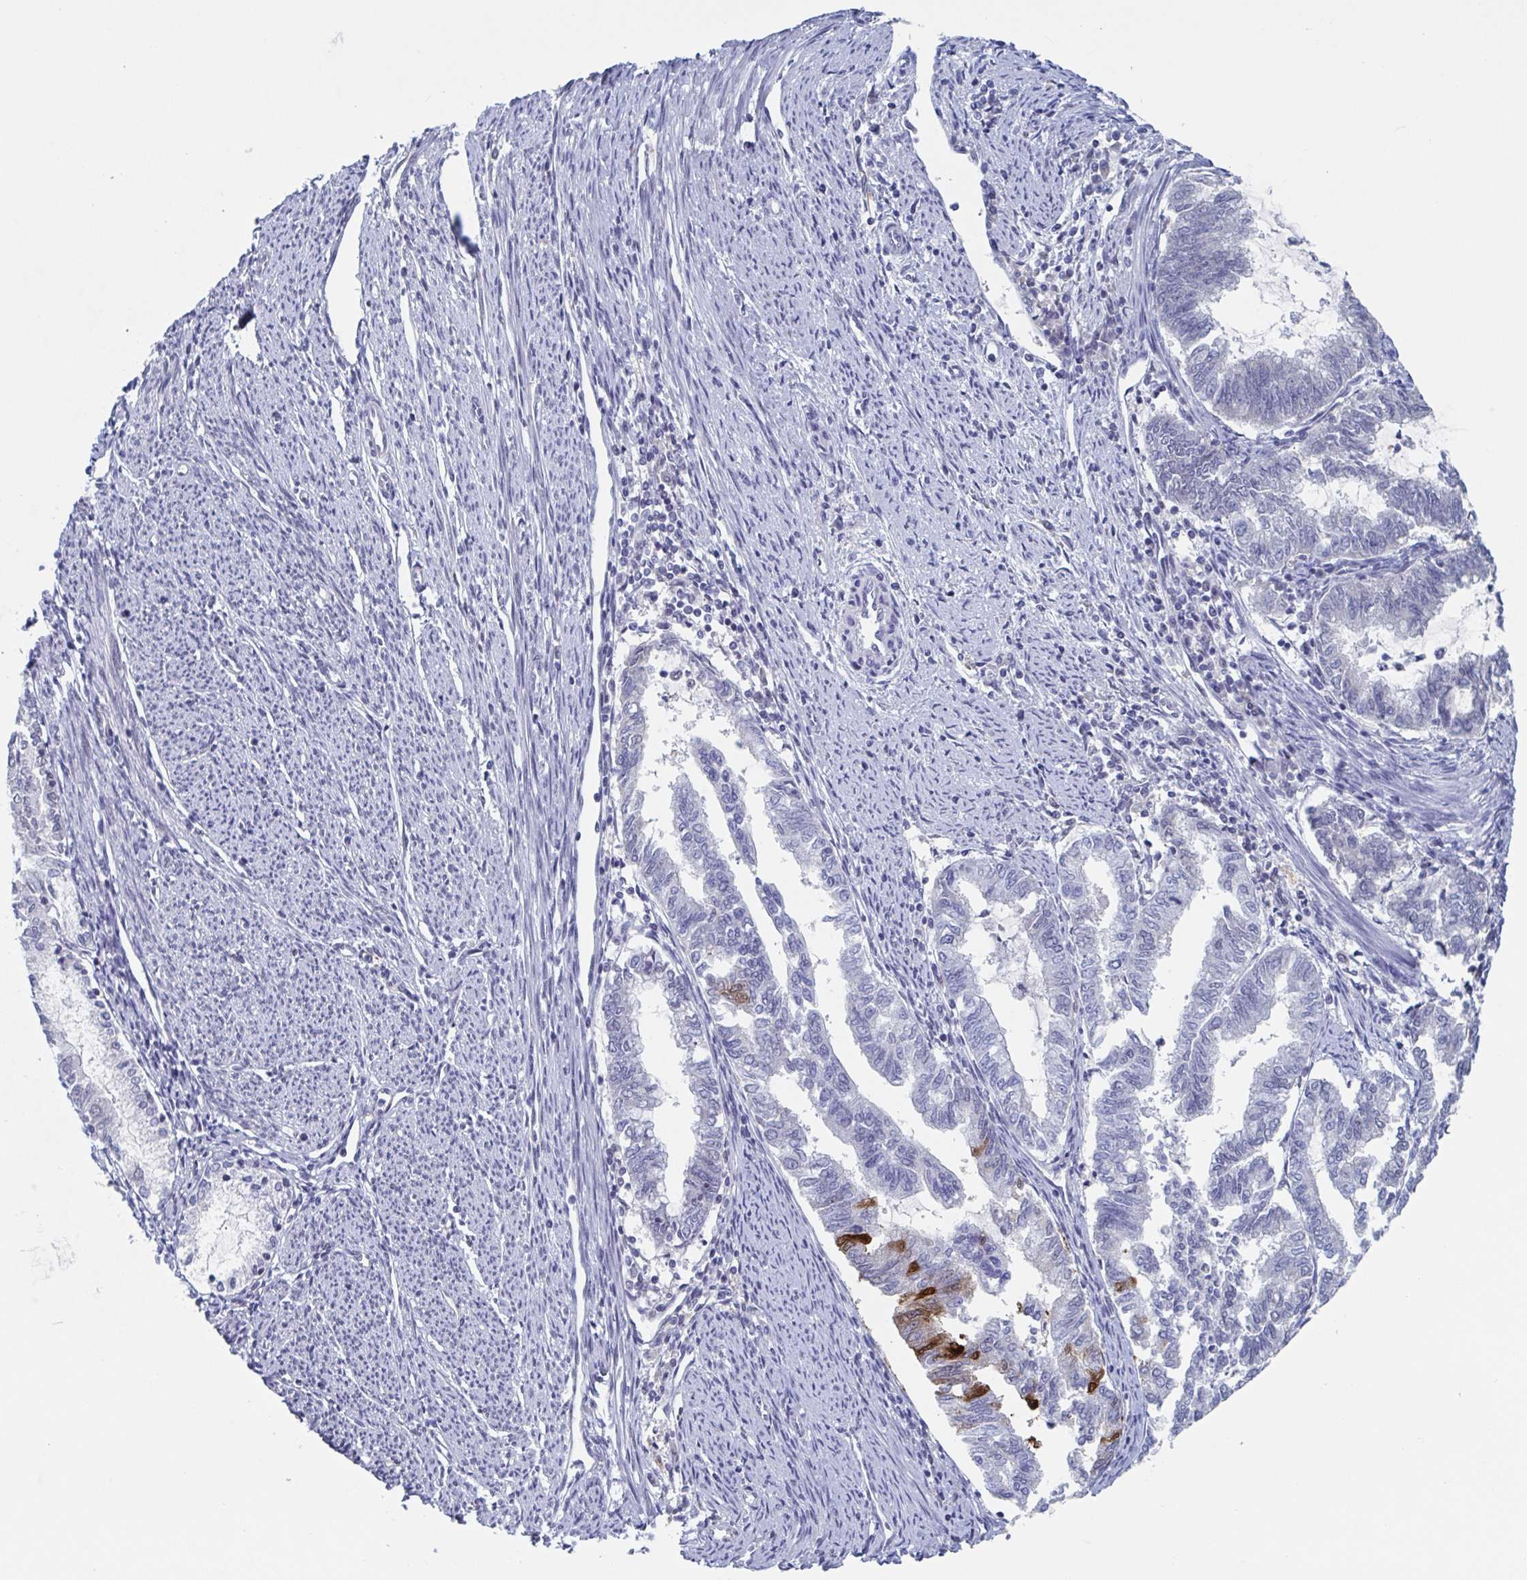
{"staining": {"intensity": "strong", "quantity": "<25%", "location": "cytoplasmic/membranous,nuclear"}, "tissue": "endometrial cancer", "cell_type": "Tumor cells", "image_type": "cancer", "snomed": [{"axis": "morphology", "description": "Adenocarcinoma, NOS"}, {"axis": "topography", "description": "Endometrium"}], "caption": "Strong cytoplasmic/membranous and nuclear staining for a protein is present in about <25% of tumor cells of adenocarcinoma (endometrial) using immunohistochemistry.", "gene": "KDM4D", "patient": {"sex": "female", "age": 79}}